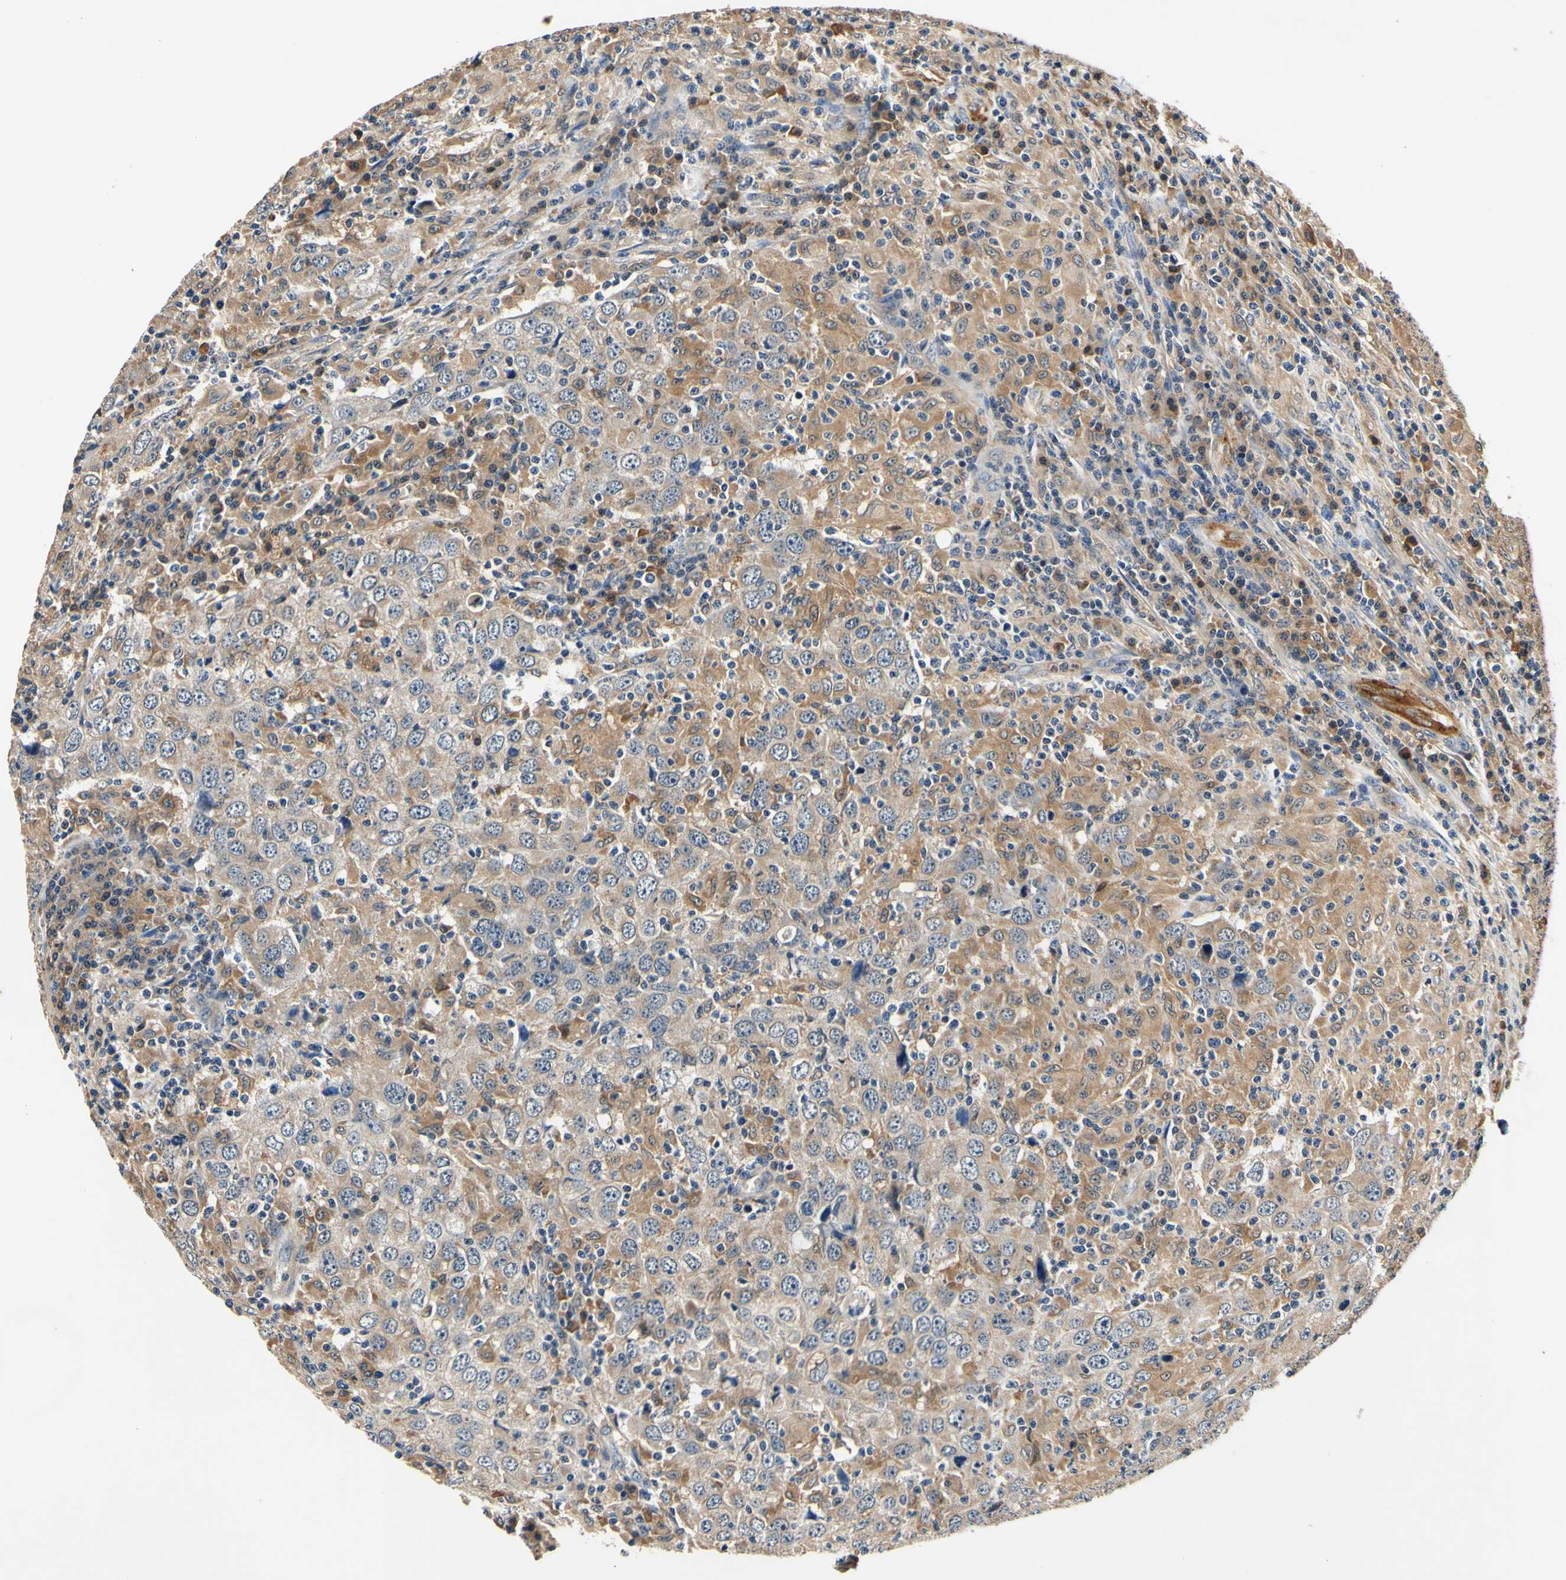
{"staining": {"intensity": "moderate", "quantity": "25%-75%", "location": "cytoplasmic/membranous"}, "tissue": "head and neck cancer", "cell_type": "Tumor cells", "image_type": "cancer", "snomed": [{"axis": "morphology", "description": "Adenocarcinoma, NOS"}, {"axis": "topography", "description": "Salivary gland"}, {"axis": "topography", "description": "Head-Neck"}], "caption": "Immunohistochemistry image of human head and neck adenocarcinoma stained for a protein (brown), which reveals medium levels of moderate cytoplasmic/membranous positivity in approximately 25%-75% of tumor cells.", "gene": "PLA2G4A", "patient": {"sex": "female", "age": 65}}